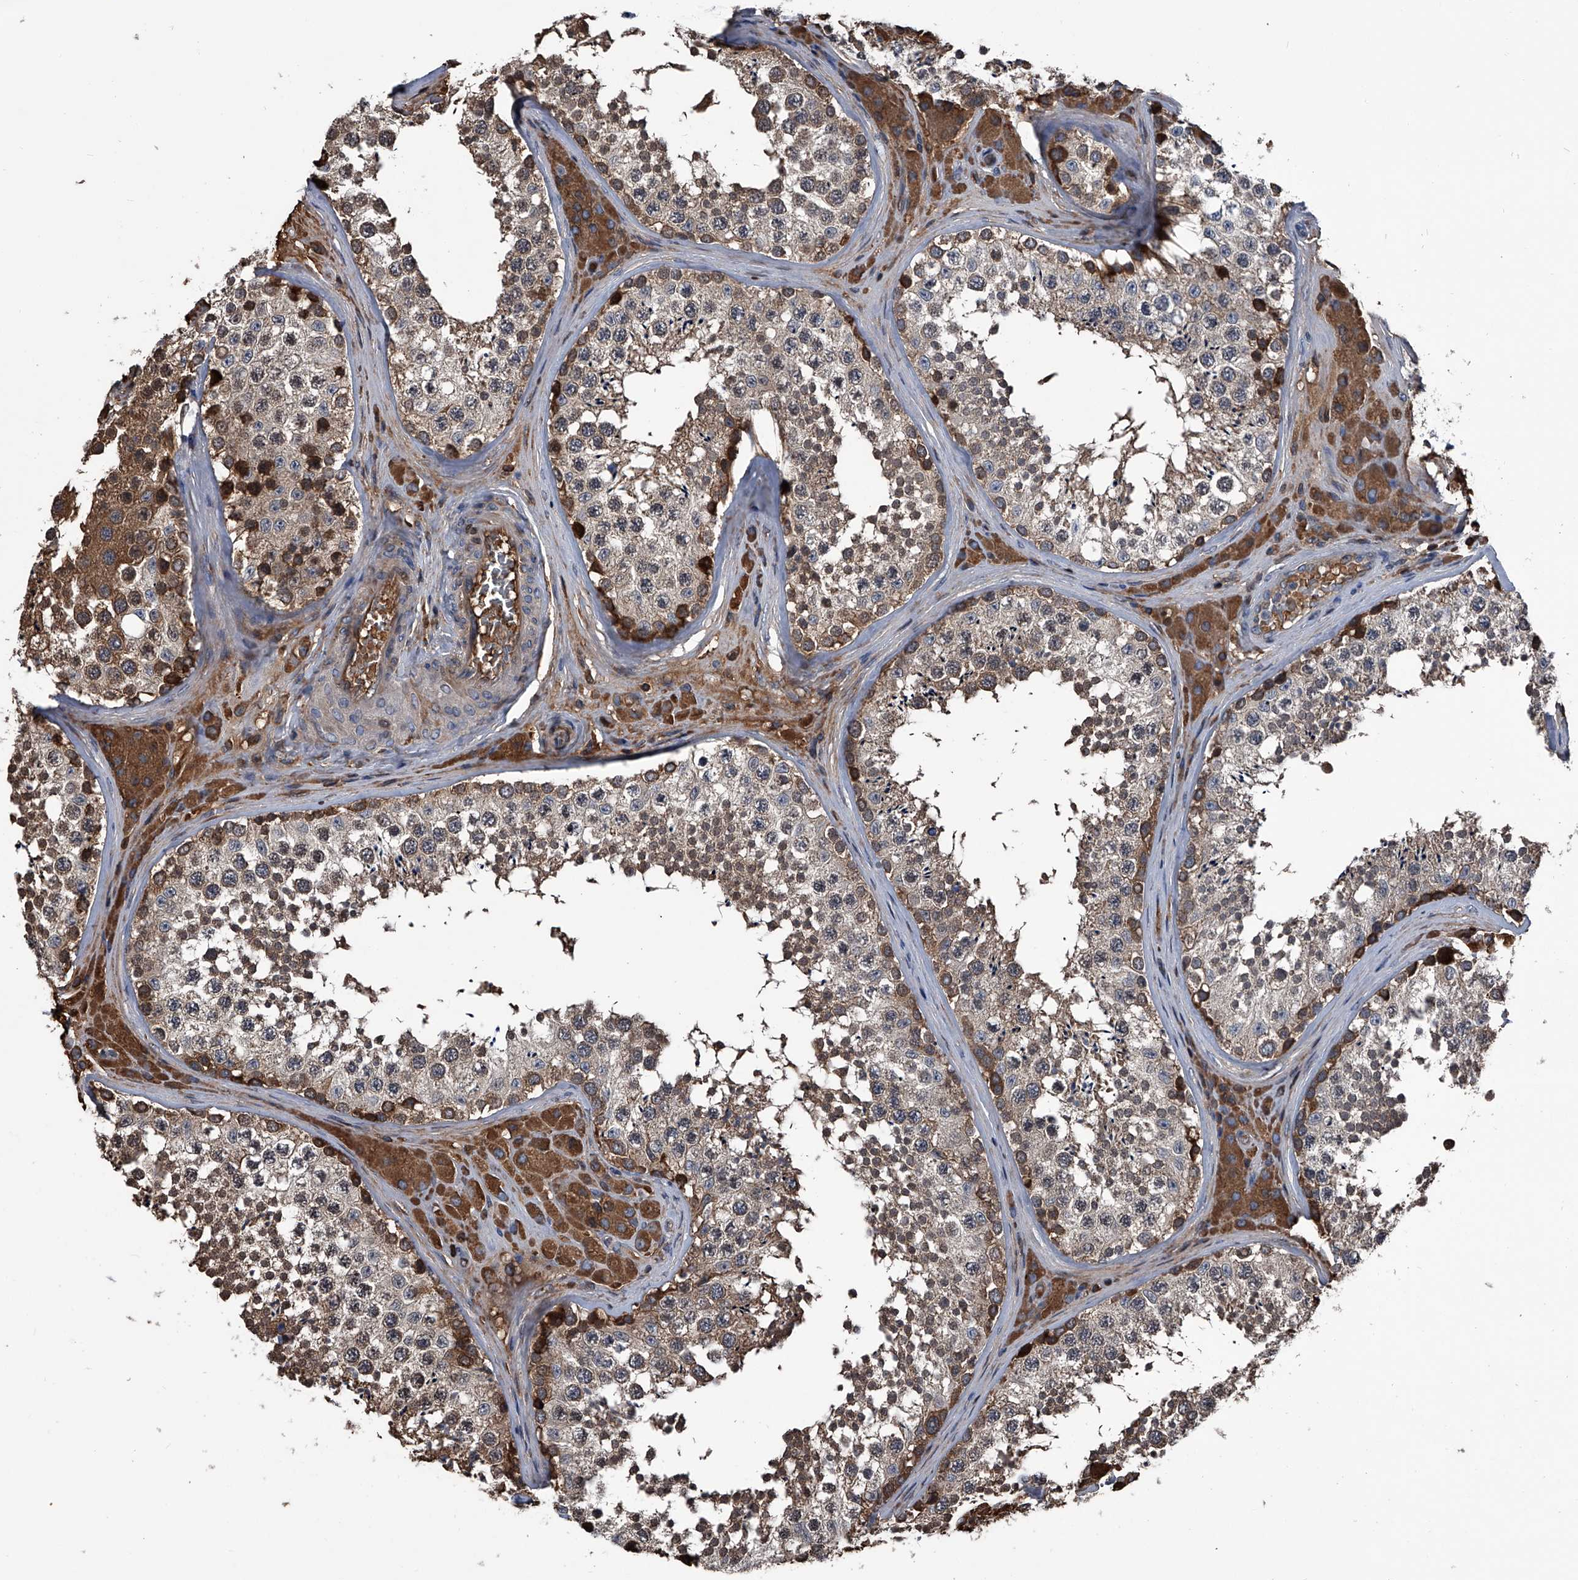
{"staining": {"intensity": "strong", "quantity": "<25%", "location": "cytoplasmic/membranous,nuclear"}, "tissue": "testis", "cell_type": "Cells in seminiferous ducts", "image_type": "normal", "snomed": [{"axis": "morphology", "description": "Normal tissue, NOS"}, {"axis": "topography", "description": "Testis"}], "caption": "Protein expression analysis of unremarkable testis reveals strong cytoplasmic/membranous,nuclear expression in approximately <25% of cells in seminiferous ducts. The staining was performed using DAB (3,3'-diaminobenzidine), with brown indicating positive protein expression. Nuclei are stained blue with hematoxylin.", "gene": "KIF13A", "patient": {"sex": "male", "age": 46}}